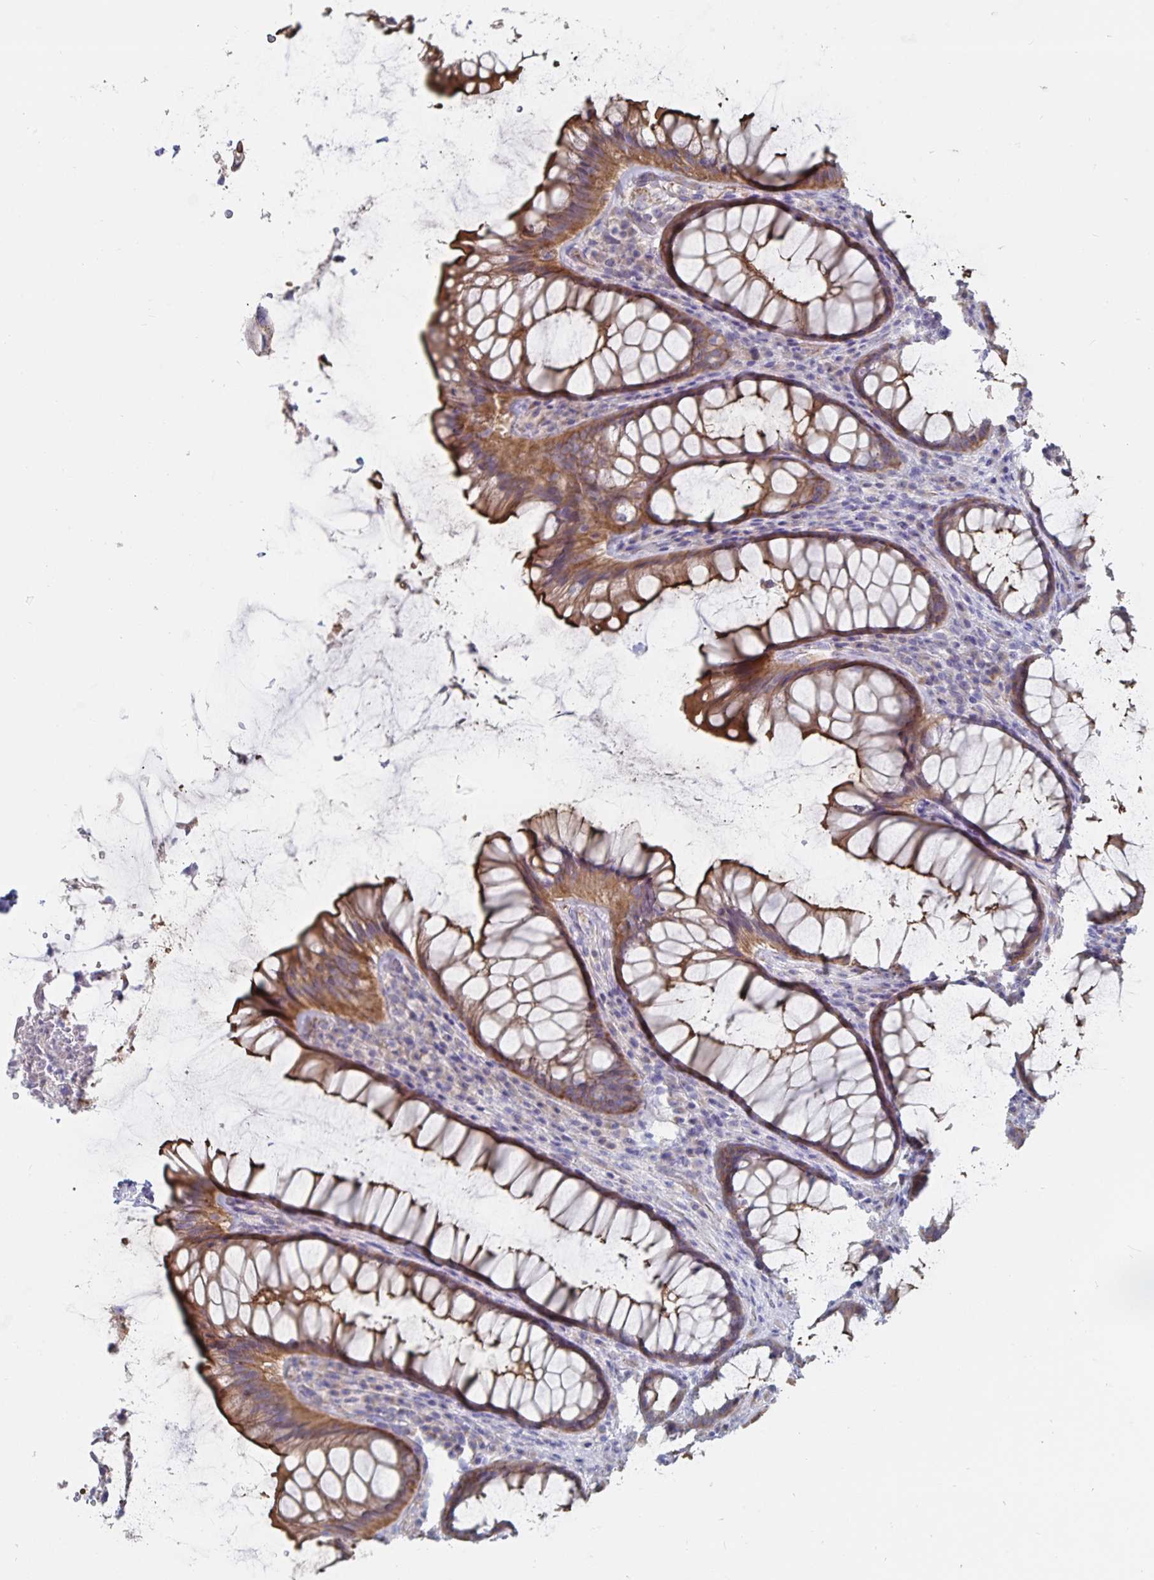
{"staining": {"intensity": "moderate", "quantity": ">75%", "location": "cytoplasmic/membranous"}, "tissue": "rectum", "cell_type": "Glandular cells", "image_type": "normal", "snomed": [{"axis": "morphology", "description": "Normal tissue, NOS"}, {"axis": "topography", "description": "Rectum"}], "caption": "IHC (DAB (3,3'-diaminobenzidine)) staining of benign human rectum demonstrates moderate cytoplasmic/membranous protein expression in approximately >75% of glandular cells.", "gene": "SSTR1", "patient": {"sex": "male", "age": 72}}